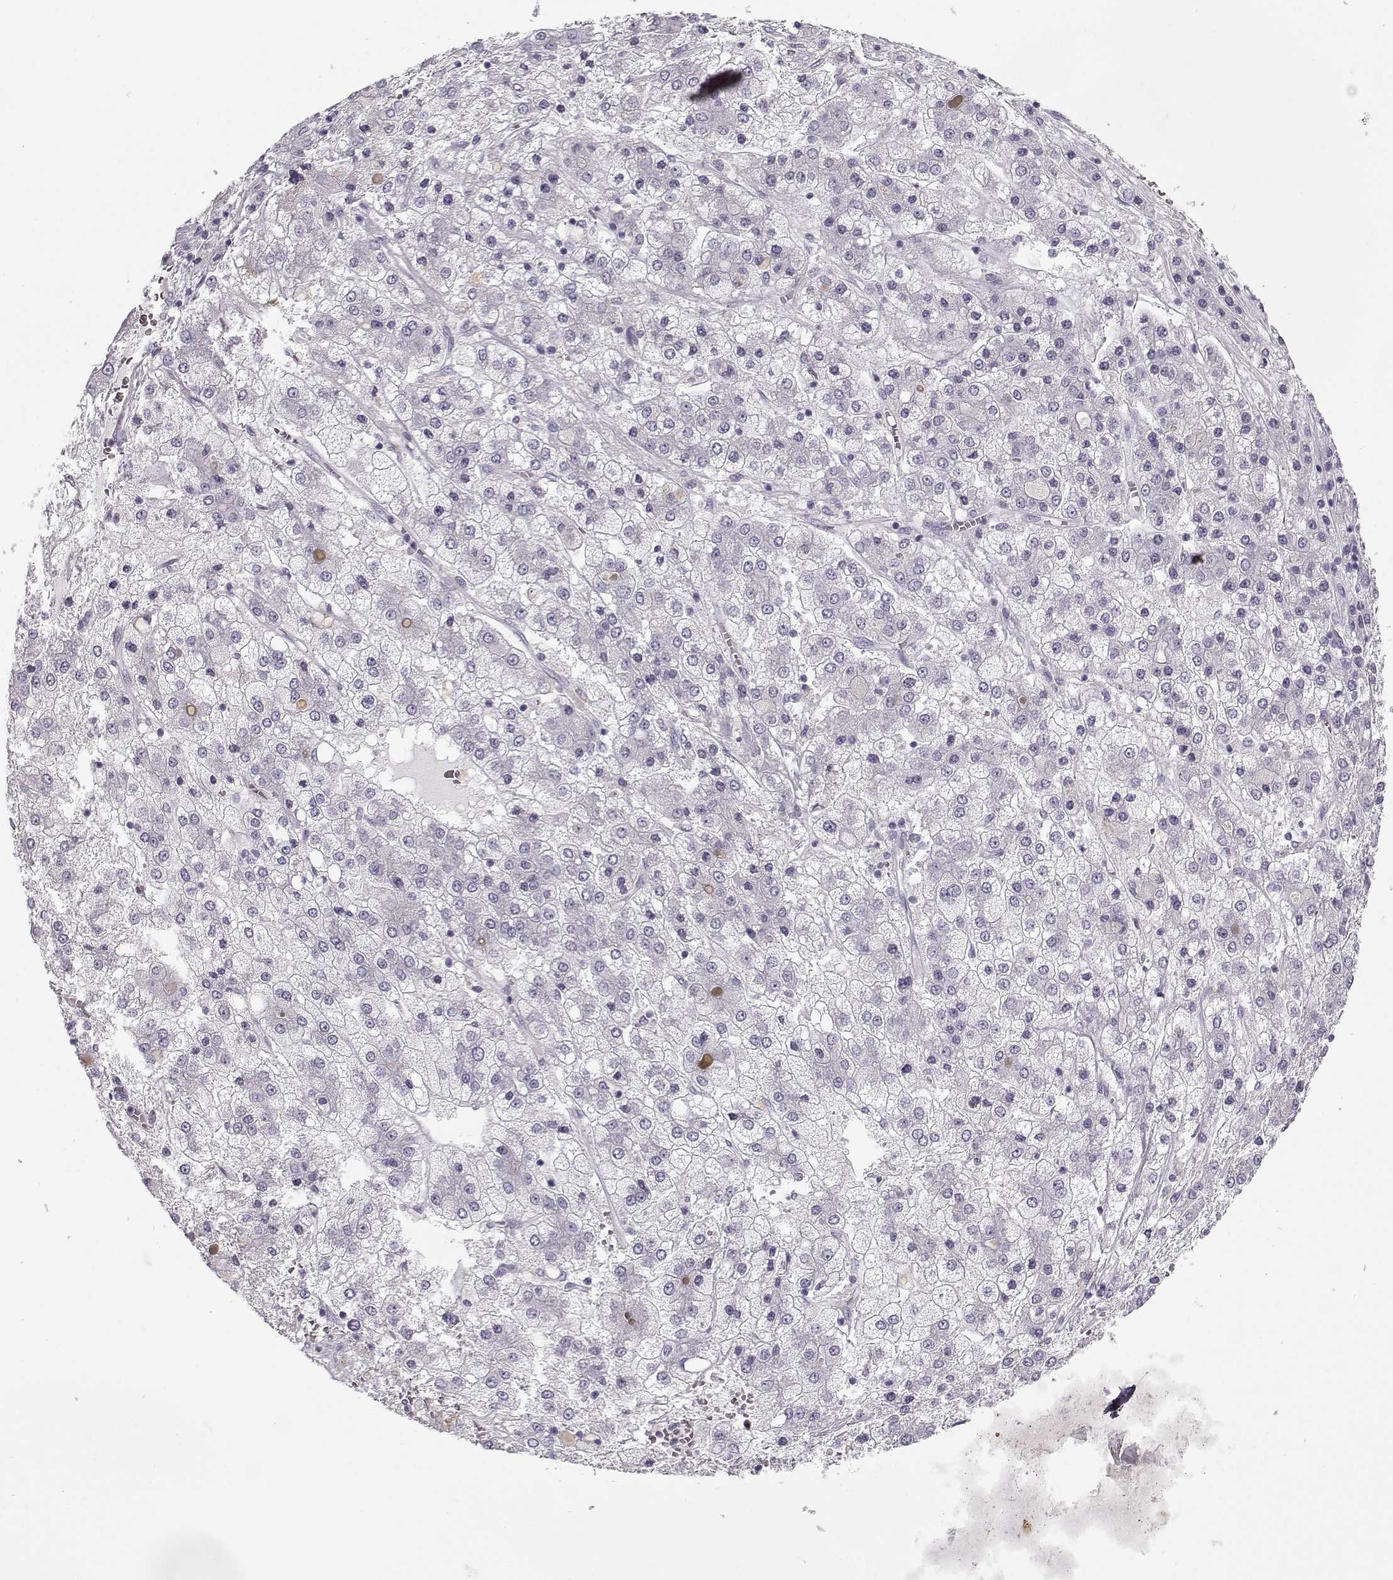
{"staining": {"intensity": "negative", "quantity": "none", "location": "none"}, "tissue": "liver cancer", "cell_type": "Tumor cells", "image_type": "cancer", "snomed": [{"axis": "morphology", "description": "Carcinoma, Hepatocellular, NOS"}, {"axis": "topography", "description": "Liver"}], "caption": "Liver cancer (hepatocellular carcinoma) stained for a protein using immunohistochemistry (IHC) demonstrates no expression tumor cells.", "gene": "CCDC136", "patient": {"sex": "male", "age": 73}}